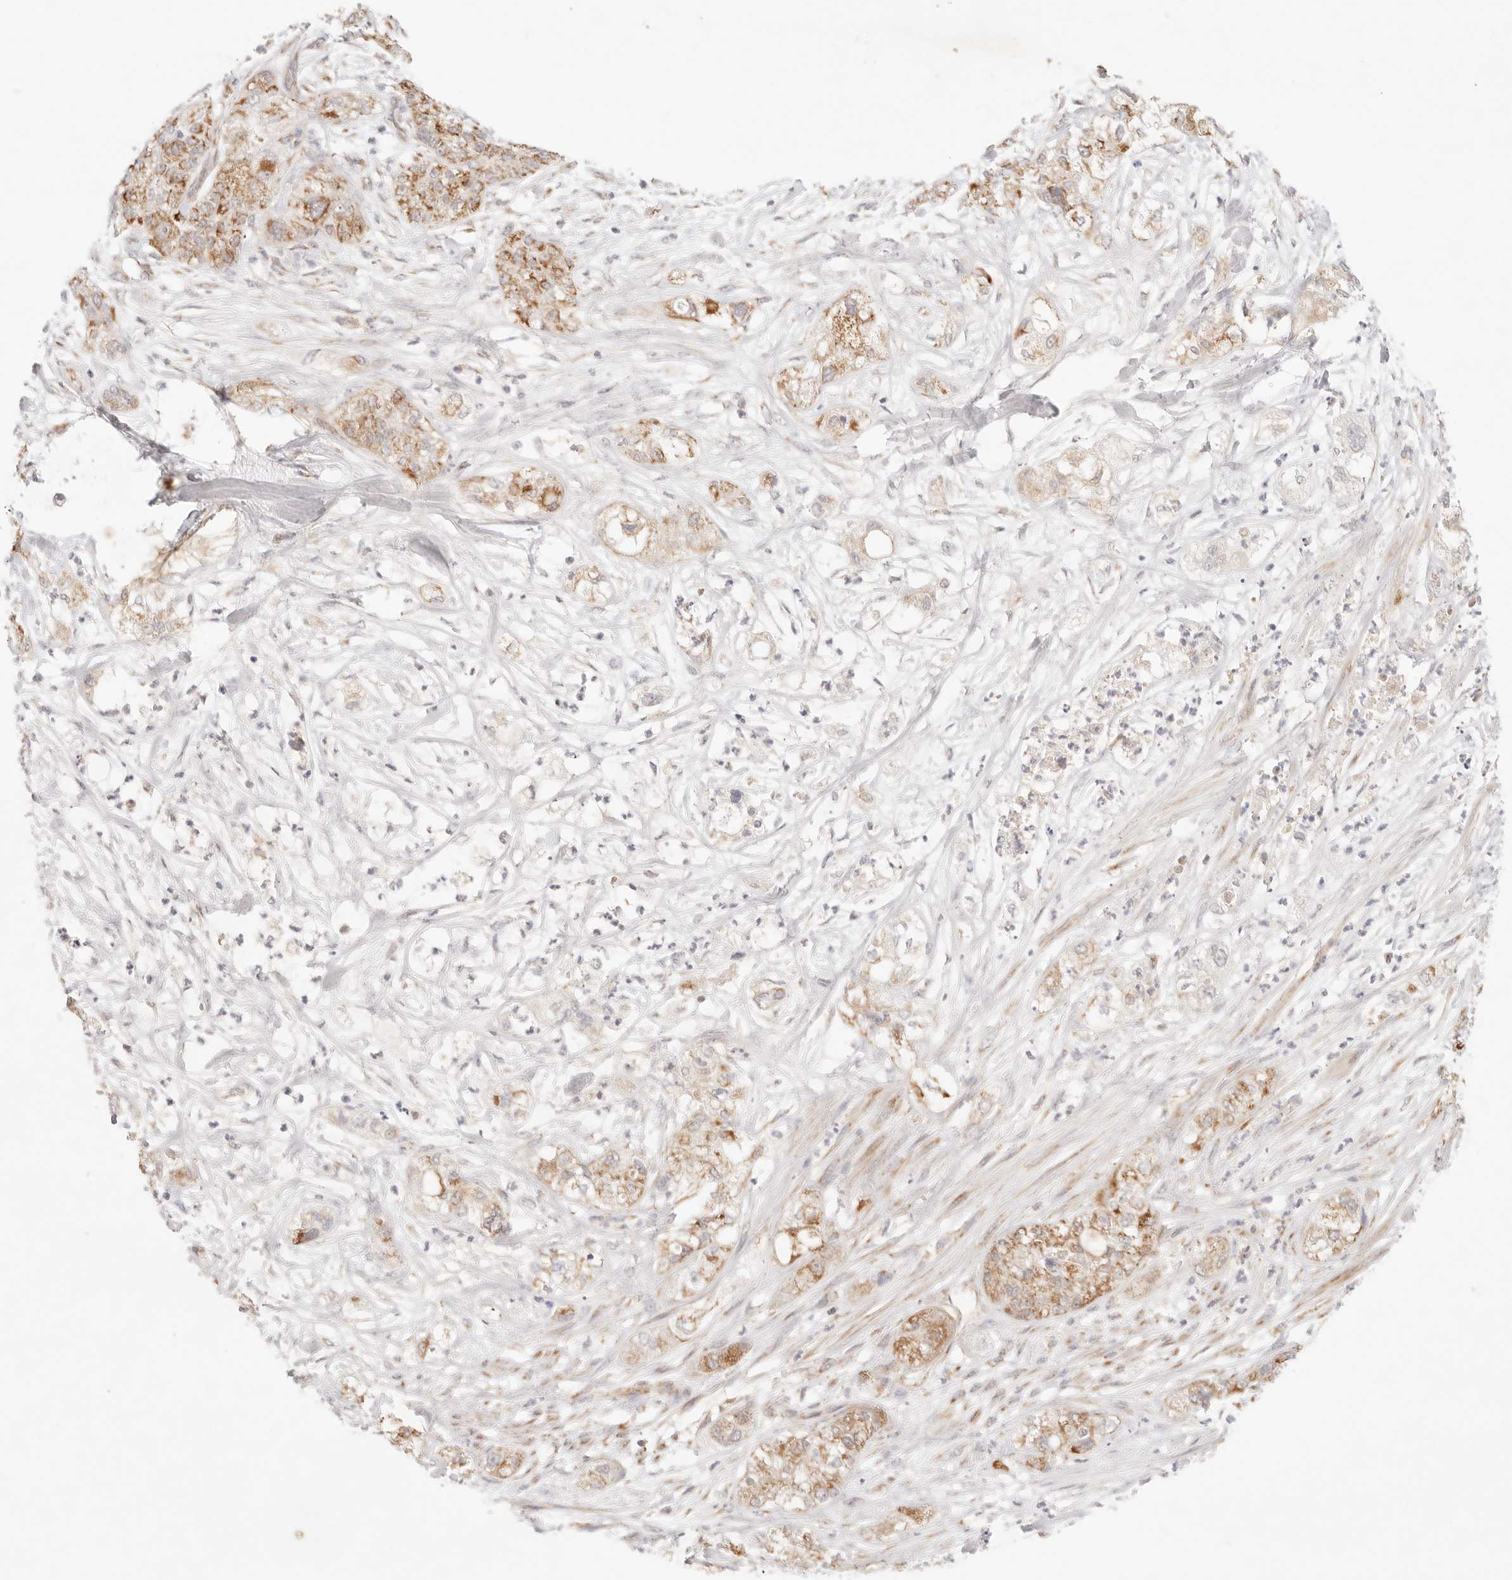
{"staining": {"intensity": "moderate", "quantity": ">75%", "location": "cytoplasmic/membranous"}, "tissue": "pancreatic cancer", "cell_type": "Tumor cells", "image_type": "cancer", "snomed": [{"axis": "morphology", "description": "Adenocarcinoma, NOS"}, {"axis": "topography", "description": "Pancreas"}], "caption": "Protein staining demonstrates moderate cytoplasmic/membranous staining in approximately >75% of tumor cells in pancreatic adenocarcinoma. Nuclei are stained in blue.", "gene": "COA6", "patient": {"sex": "female", "age": 78}}